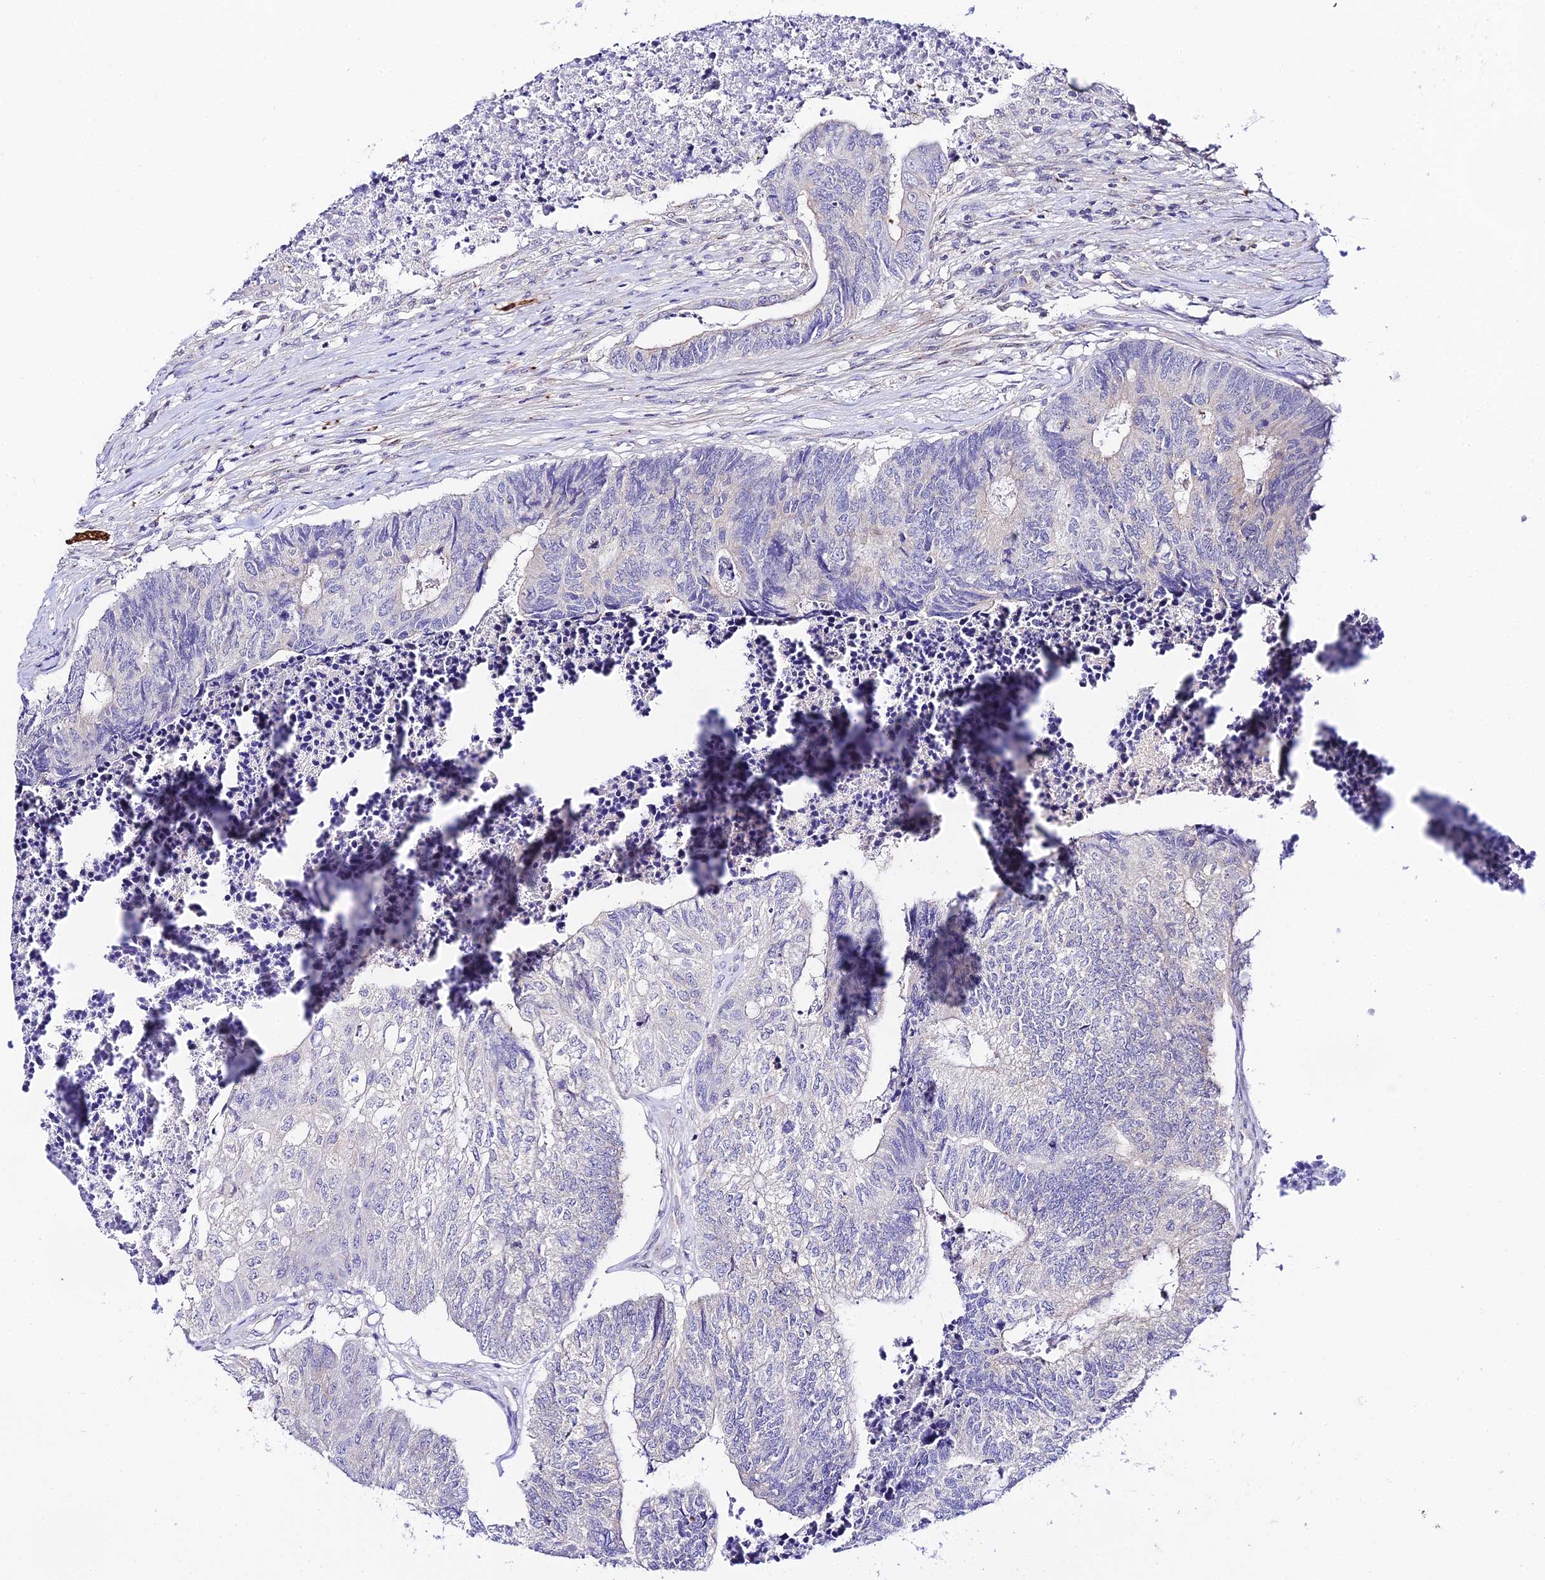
{"staining": {"intensity": "negative", "quantity": "none", "location": "none"}, "tissue": "colorectal cancer", "cell_type": "Tumor cells", "image_type": "cancer", "snomed": [{"axis": "morphology", "description": "Adenocarcinoma, NOS"}, {"axis": "topography", "description": "Colon"}], "caption": "An image of adenocarcinoma (colorectal) stained for a protein displays no brown staining in tumor cells. (Stains: DAB (3,3'-diaminobenzidine) IHC with hematoxylin counter stain, Microscopy: brightfield microscopy at high magnification).", "gene": "ATG16L2", "patient": {"sex": "female", "age": 67}}